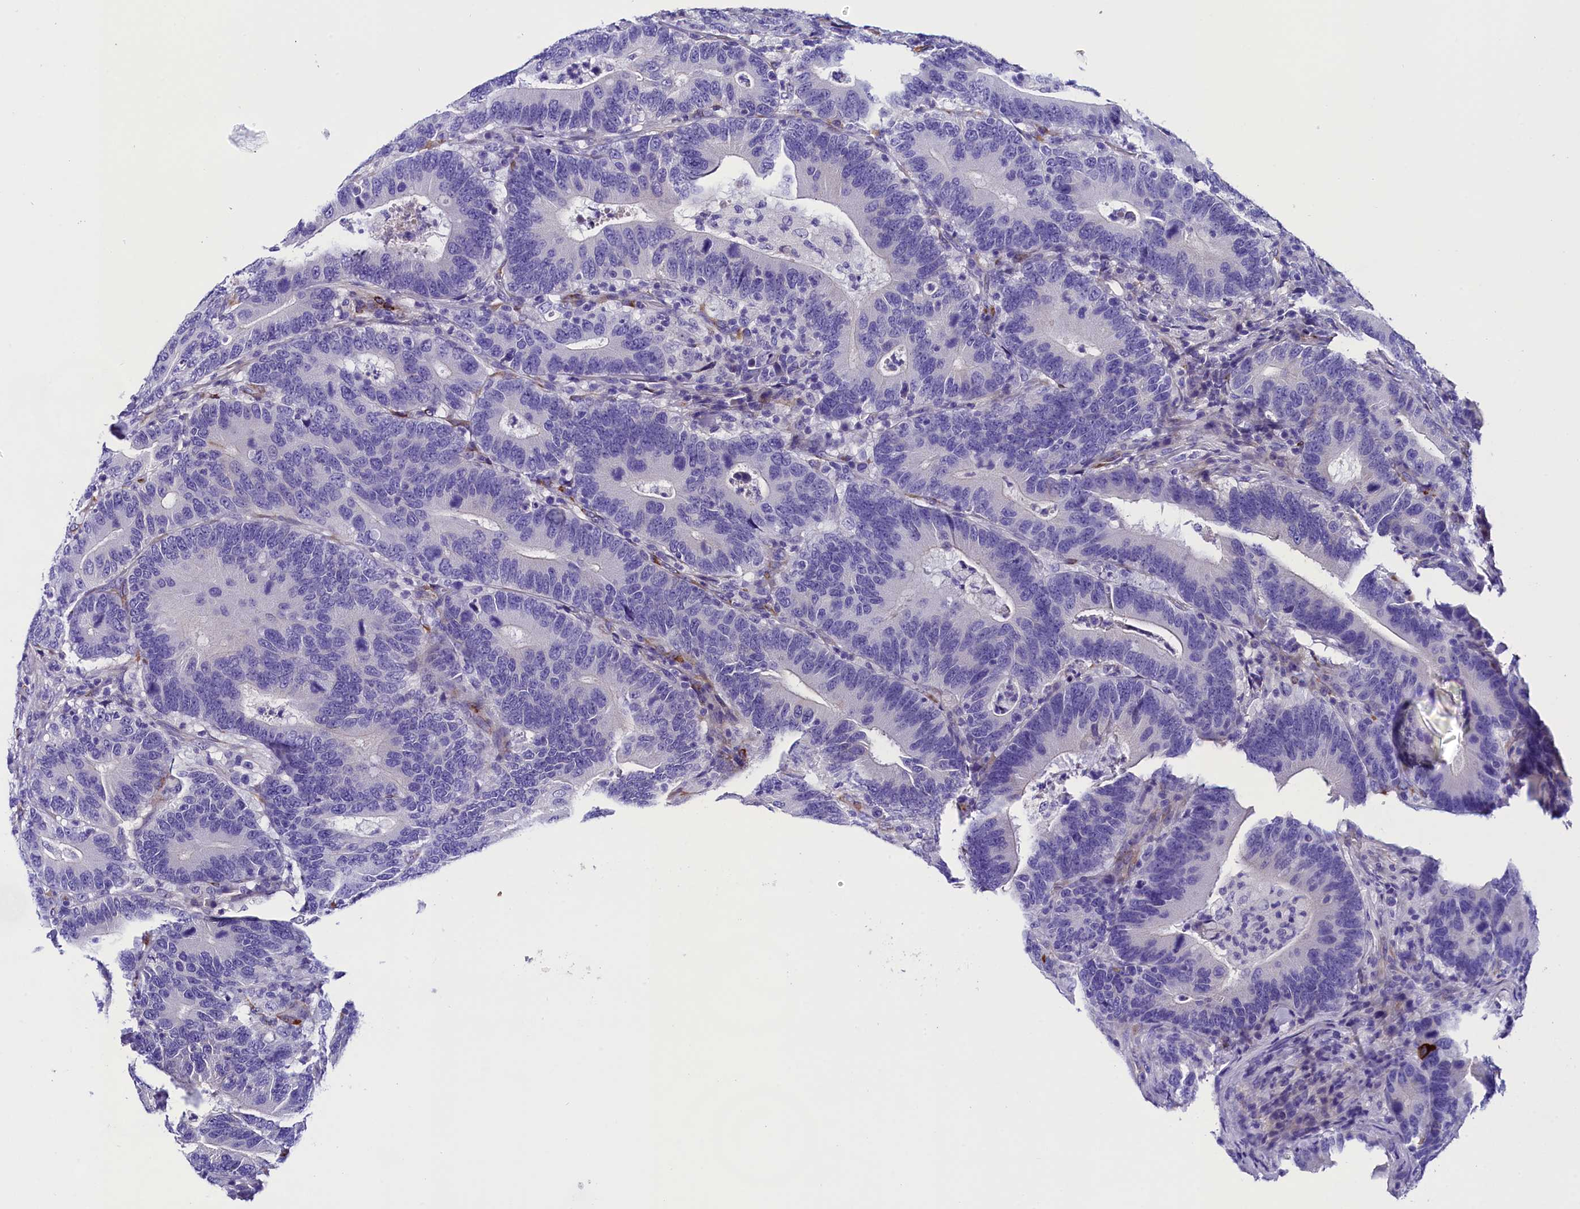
{"staining": {"intensity": "negative", "quantity": "none", "location": "none"}, "tissue": "colorectal cancer", "cell_type": "Tumor cells", "image_type": "cancer", "snomed": [{"axis": "morphology", "description": "Adenocarcinoma, NOS"}, {"axis": "topography", "description": "Colon"}], "caption": "IHC photomicrograph of colorectal cancer (adenocarcinoma) stained for a protein (brown), which displays no positivity in tumor cells.", "gene": "SOD3", "patient": {"sex": "female", "age": 66}}